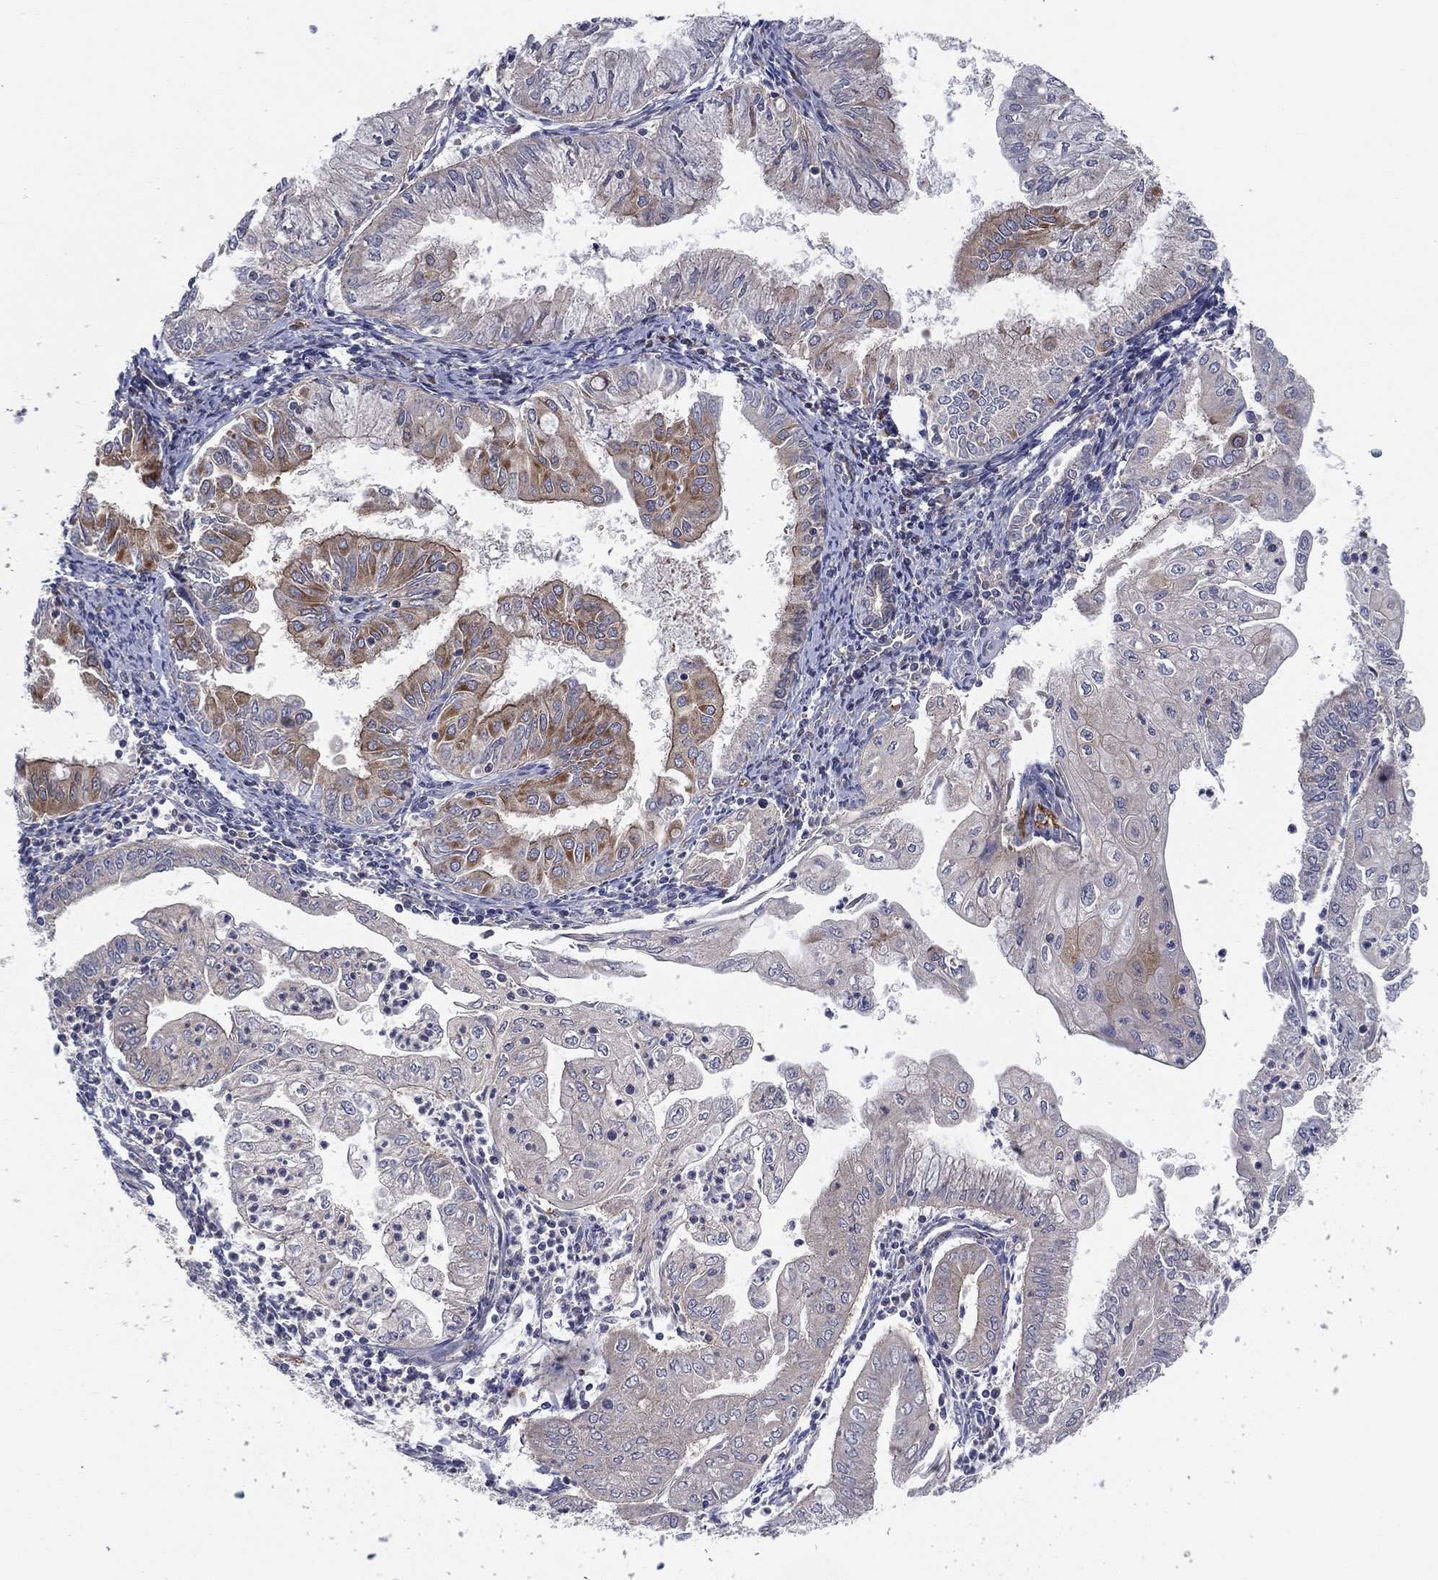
{"staining": {"intensity": "strong", "quantity": "<25%", "location": "cytoplasmic/membranous"}, "tissue": "endometrial cancer", "cell_type": "Tumor cells", "image_type": "cancer", "snomed": [{"axis": "morphology", "description": "Adenocarcinoma, NOS"}, {"axis": "topography", "description": "Endometrium"}], "caption": "A brown stain shows strong cytoplasmic/membranous positivity of a protein in human endometrial cancer tumor cells.", "gene": "RNF123", "patient": {"sex": "female", "age": 56}}